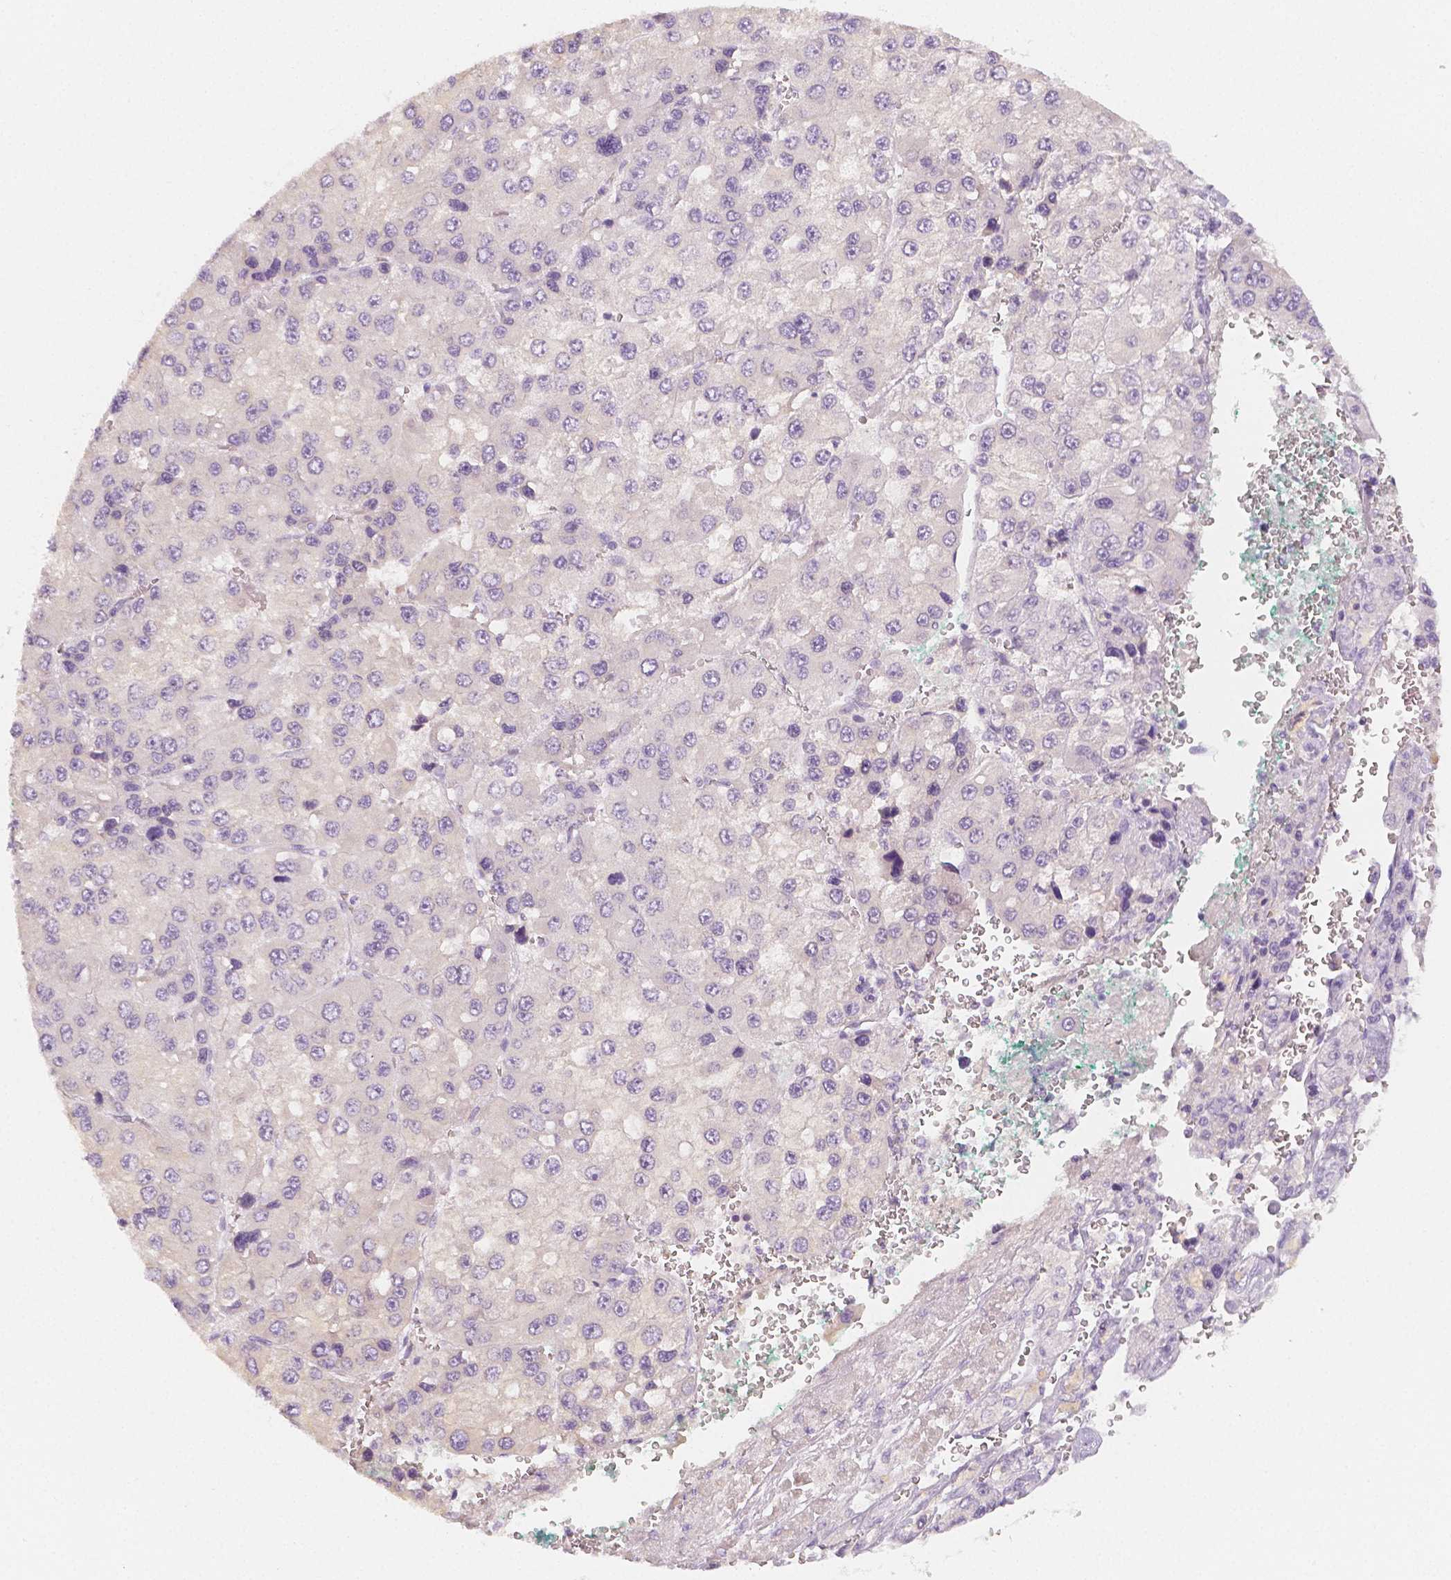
{"staining": {"intensity": "negative", "quantity": "none", "location": "none"}, "tissue": "liver cancer", "cell_type": "Tumor cells", "image_type": "cancer", "snomed": [{"axis": "morphology", "description": "Carcinoma, Hepatocellular, NOS"}, {"axis": "topography", "description": "Liver"}], "caption": "An IHC micrograph of liver cancer is shown. There is no staining in tumor cells of liver cancer.", "gene": "BATF", "patient": {"sex": "female", "age": 73}}